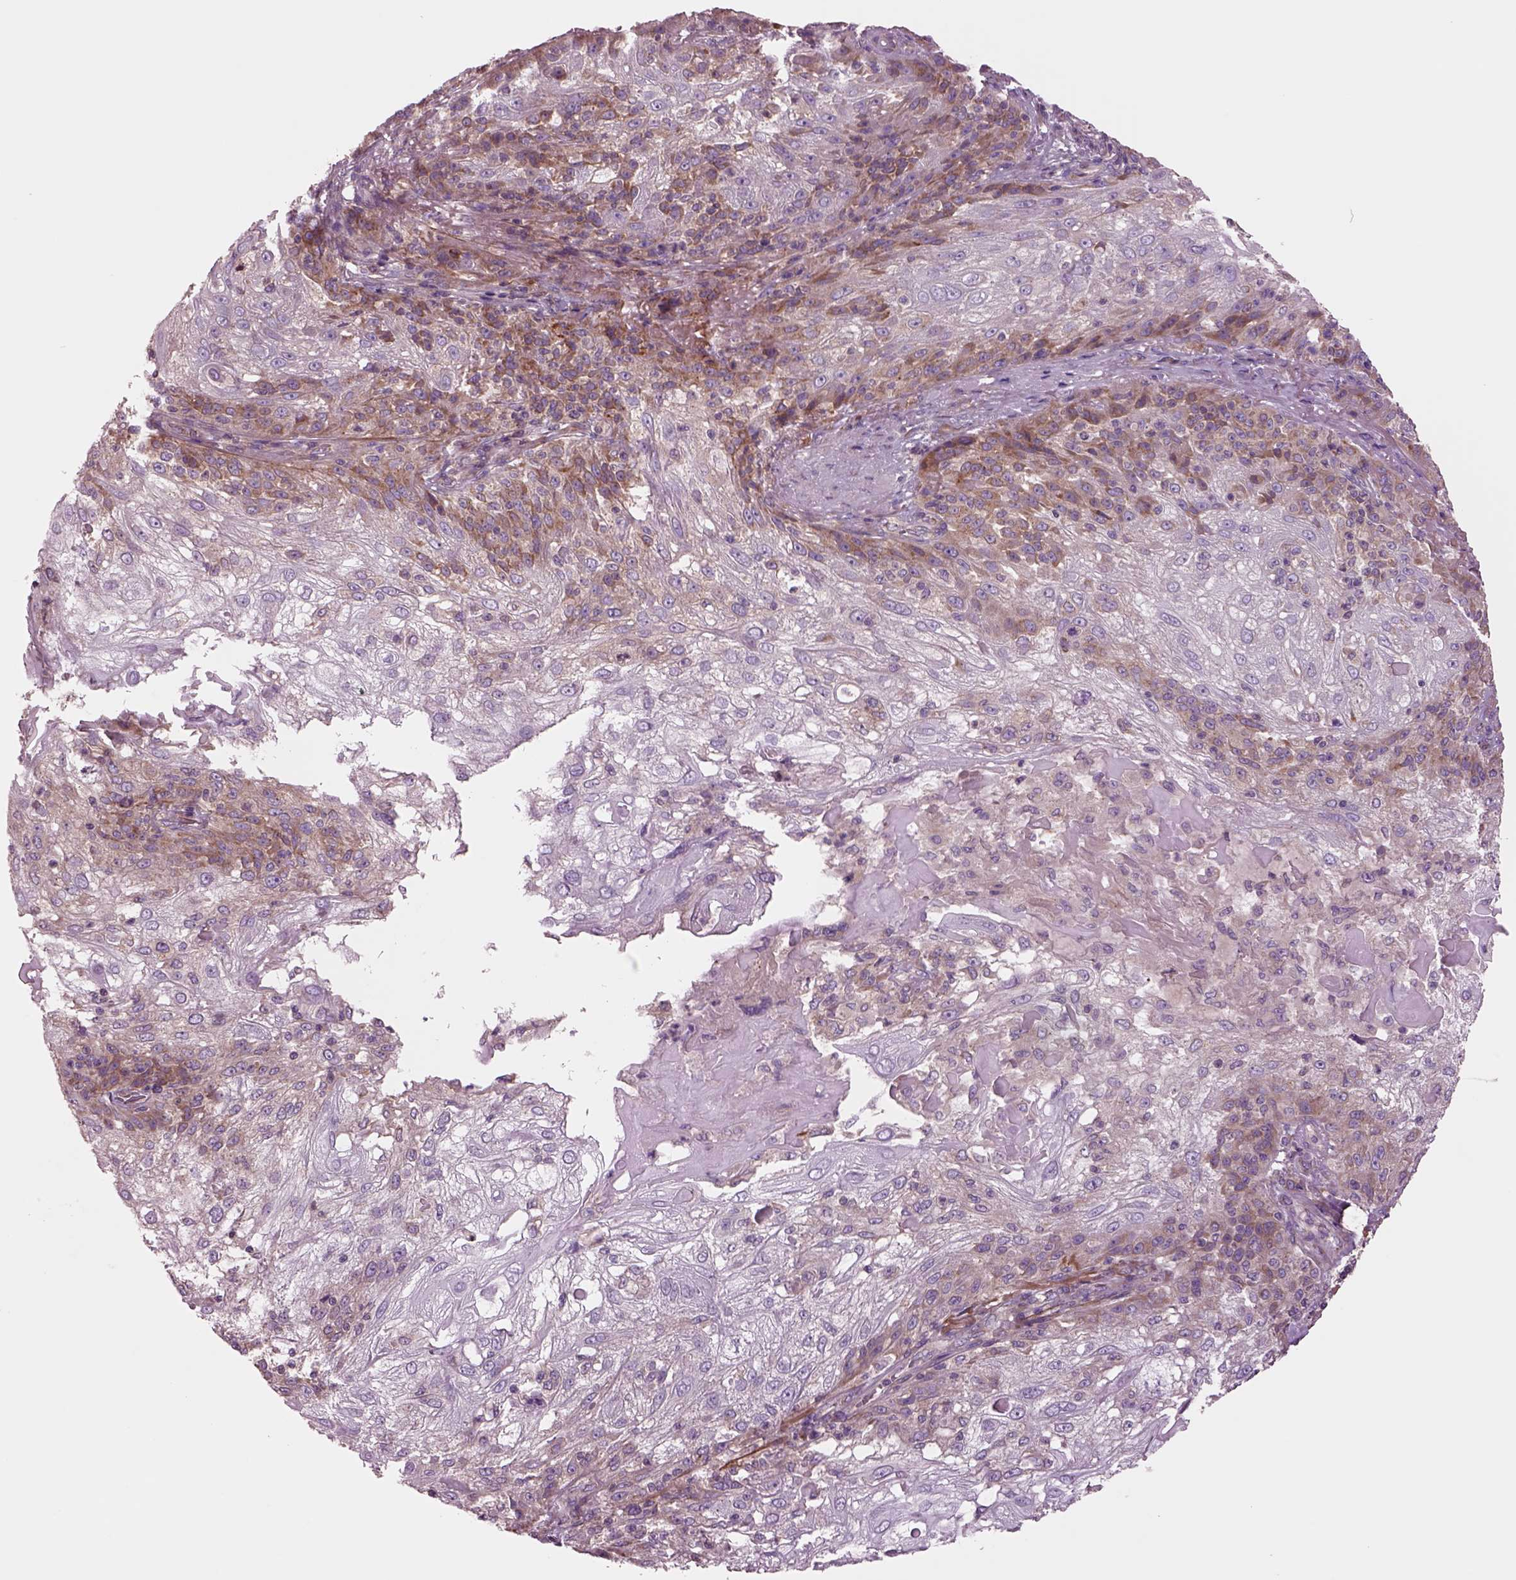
{"staining": {"intensity": "moderate", "quantity": "<25%", "location": "cytoplasmic/membranous"}, "tissue": "skin cancer", "cell_type": "Tumor cells", "image_type": "cancer", "snomed": [{"axis": "morphology", "description": "Normal tissue, NOS"}, {"axis": "morphology", "description": "Squamous cell carcinoma, NOS"}, {"axis": "topography", "description": "Skin"}], "caption": "The image shows staining of skin cancer, revealing moderate cytoplasmic/membranous protein staining (brown color) within tumor cells.", "gene": "SEC23A", "patient": {"sex": "female", "age": 83}}